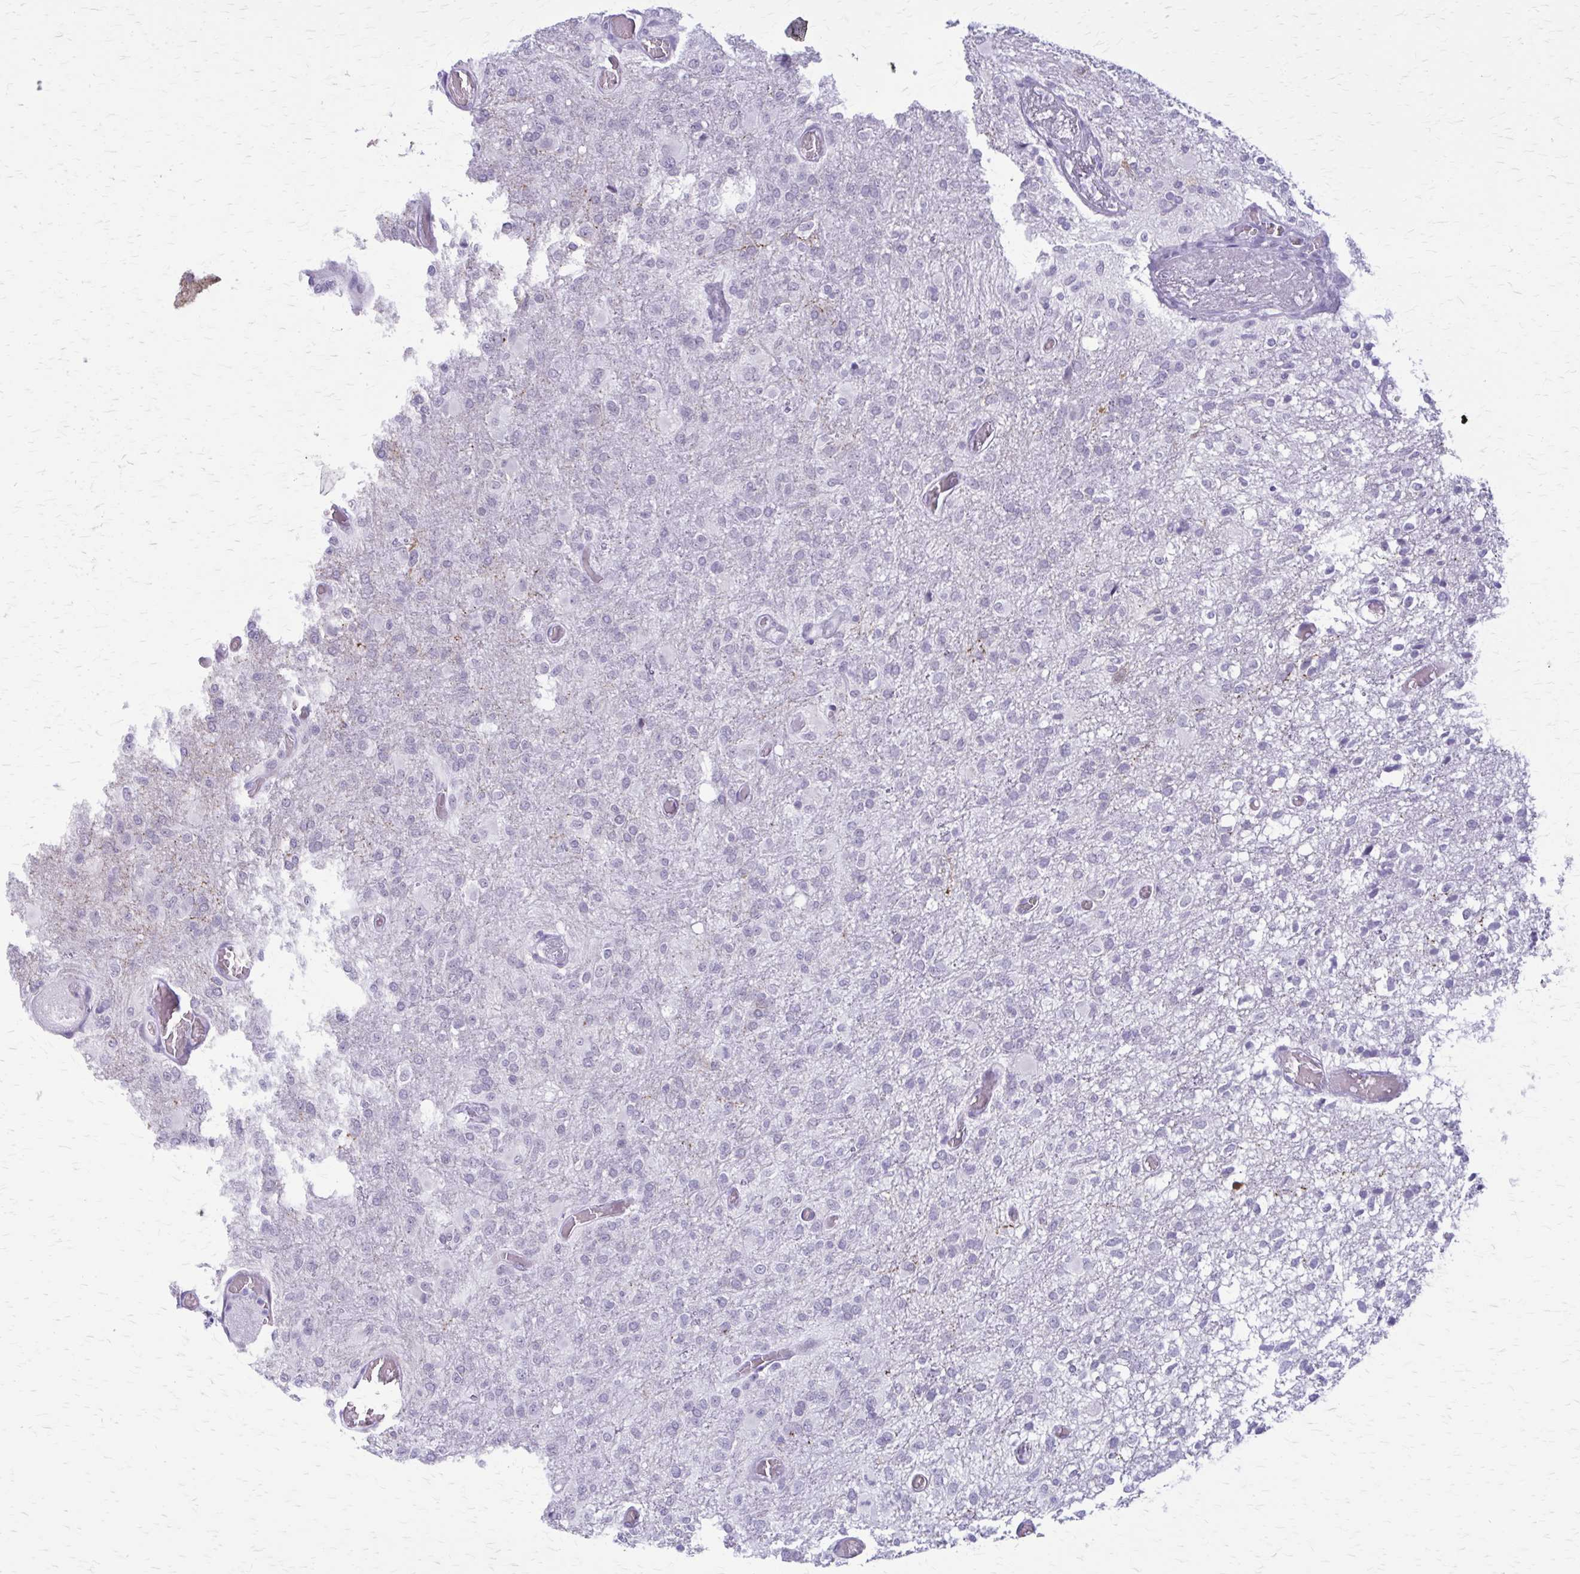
{"staining": {"intensity": "negative", "quantity": "none", "location": "none"}, "tissue": "glioma", "cell_type": "Tumor cells", "image_type": "cancer", "snomed": [{"axis": "morphology", "description": "Glioma, malignant, High grade"}, {"axis": "topography", "description": "Brain"}], "caption": "Histopathology image shows no protein expression in tumor cells of glioma tissue.", "gene": "GAD1", "patient": {"sex": "female", "age": 74}}